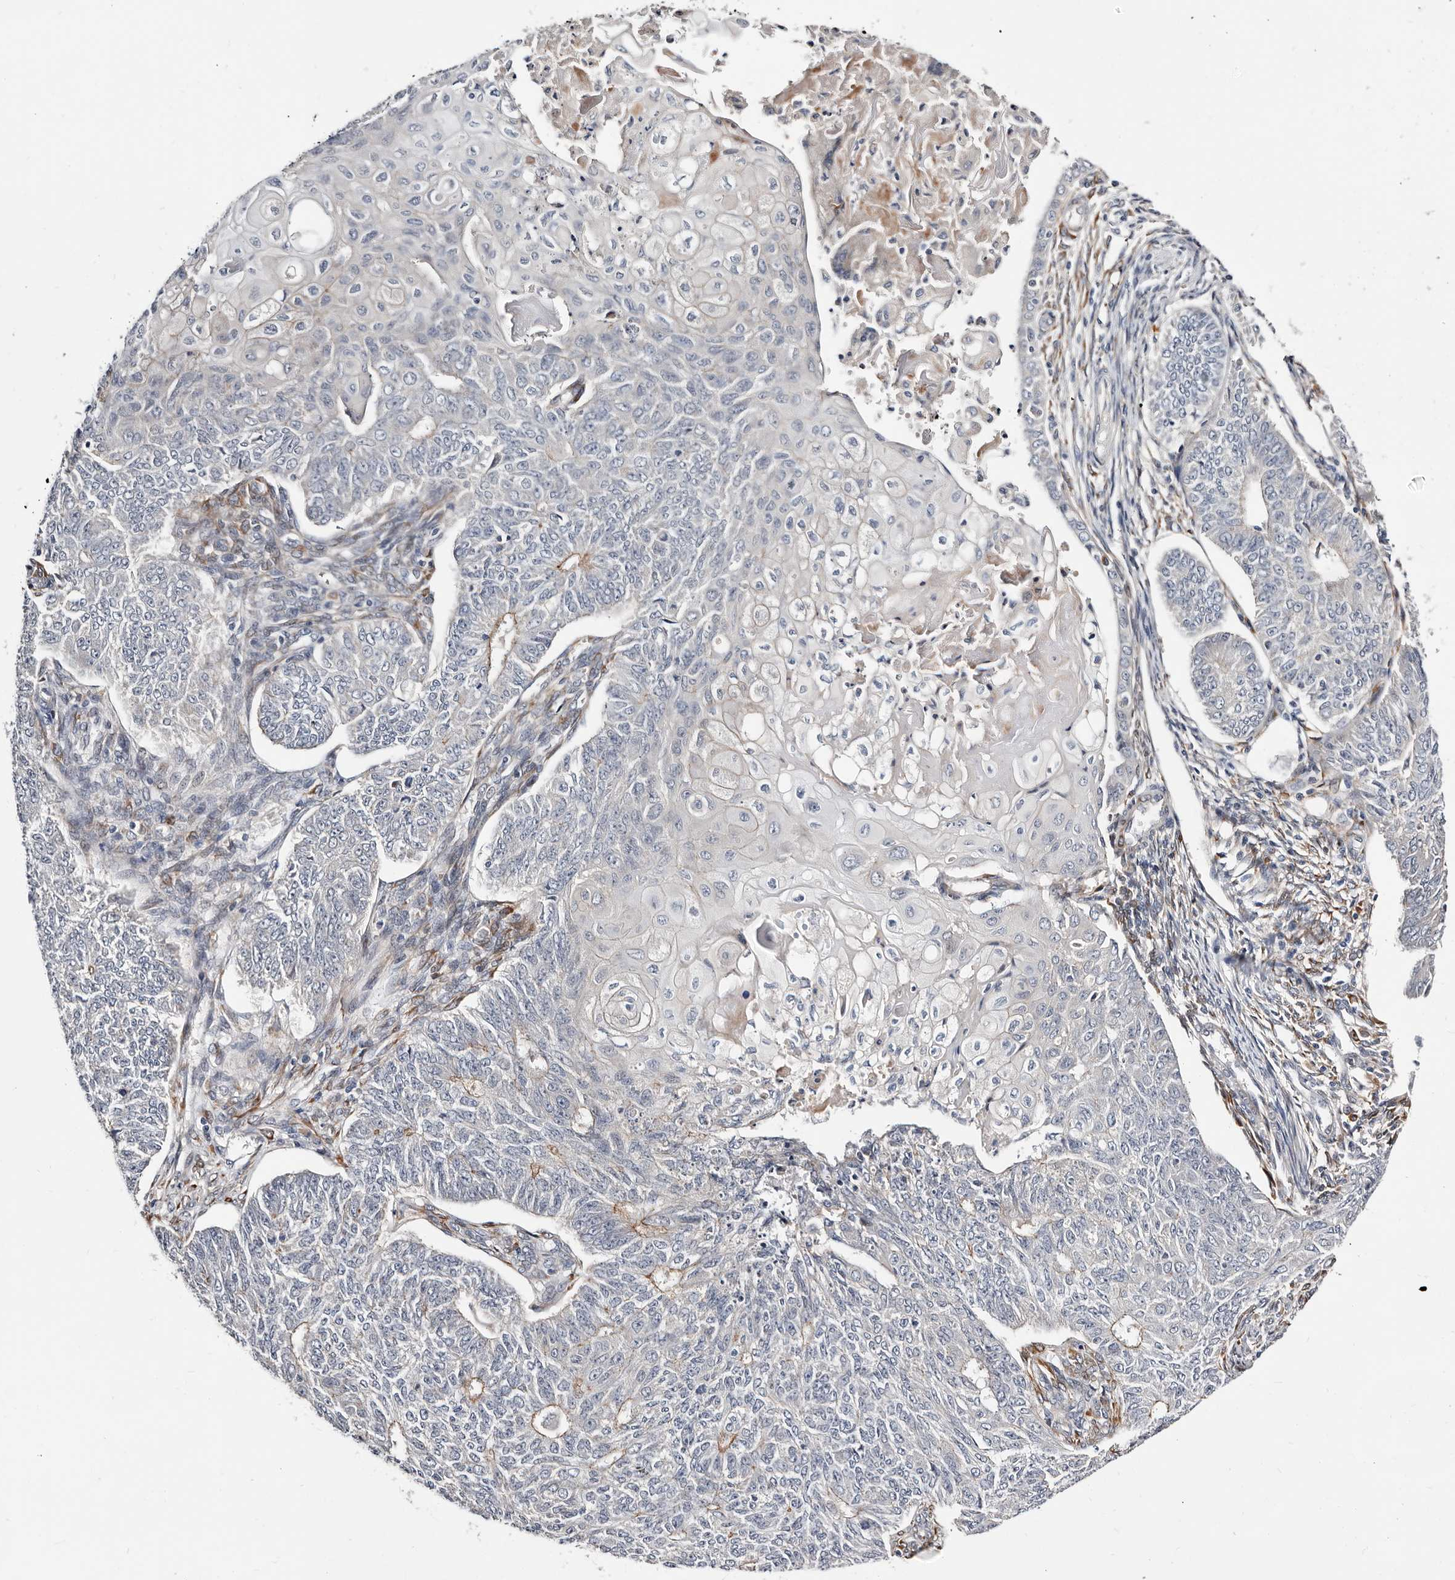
{"staining": {"intensity": "negative", "quantity": "none", "location": "none"}, "tissue": "endometrial cancer", "cell_type": "Tumor cells", "image_type": "cancer", "snomed": [{"axis": "morphology", "description": "Adenocarcinoma, NOS"}, {"axis": "topography", "description": "Endometrium"}], "caption": "This is a photomicrograph of immunohistochemistry staining of endometrial cancer, which shows no staining in tumor cells.", "gene": "USH1C", "patient": {"sex": "female", "age": 32}}